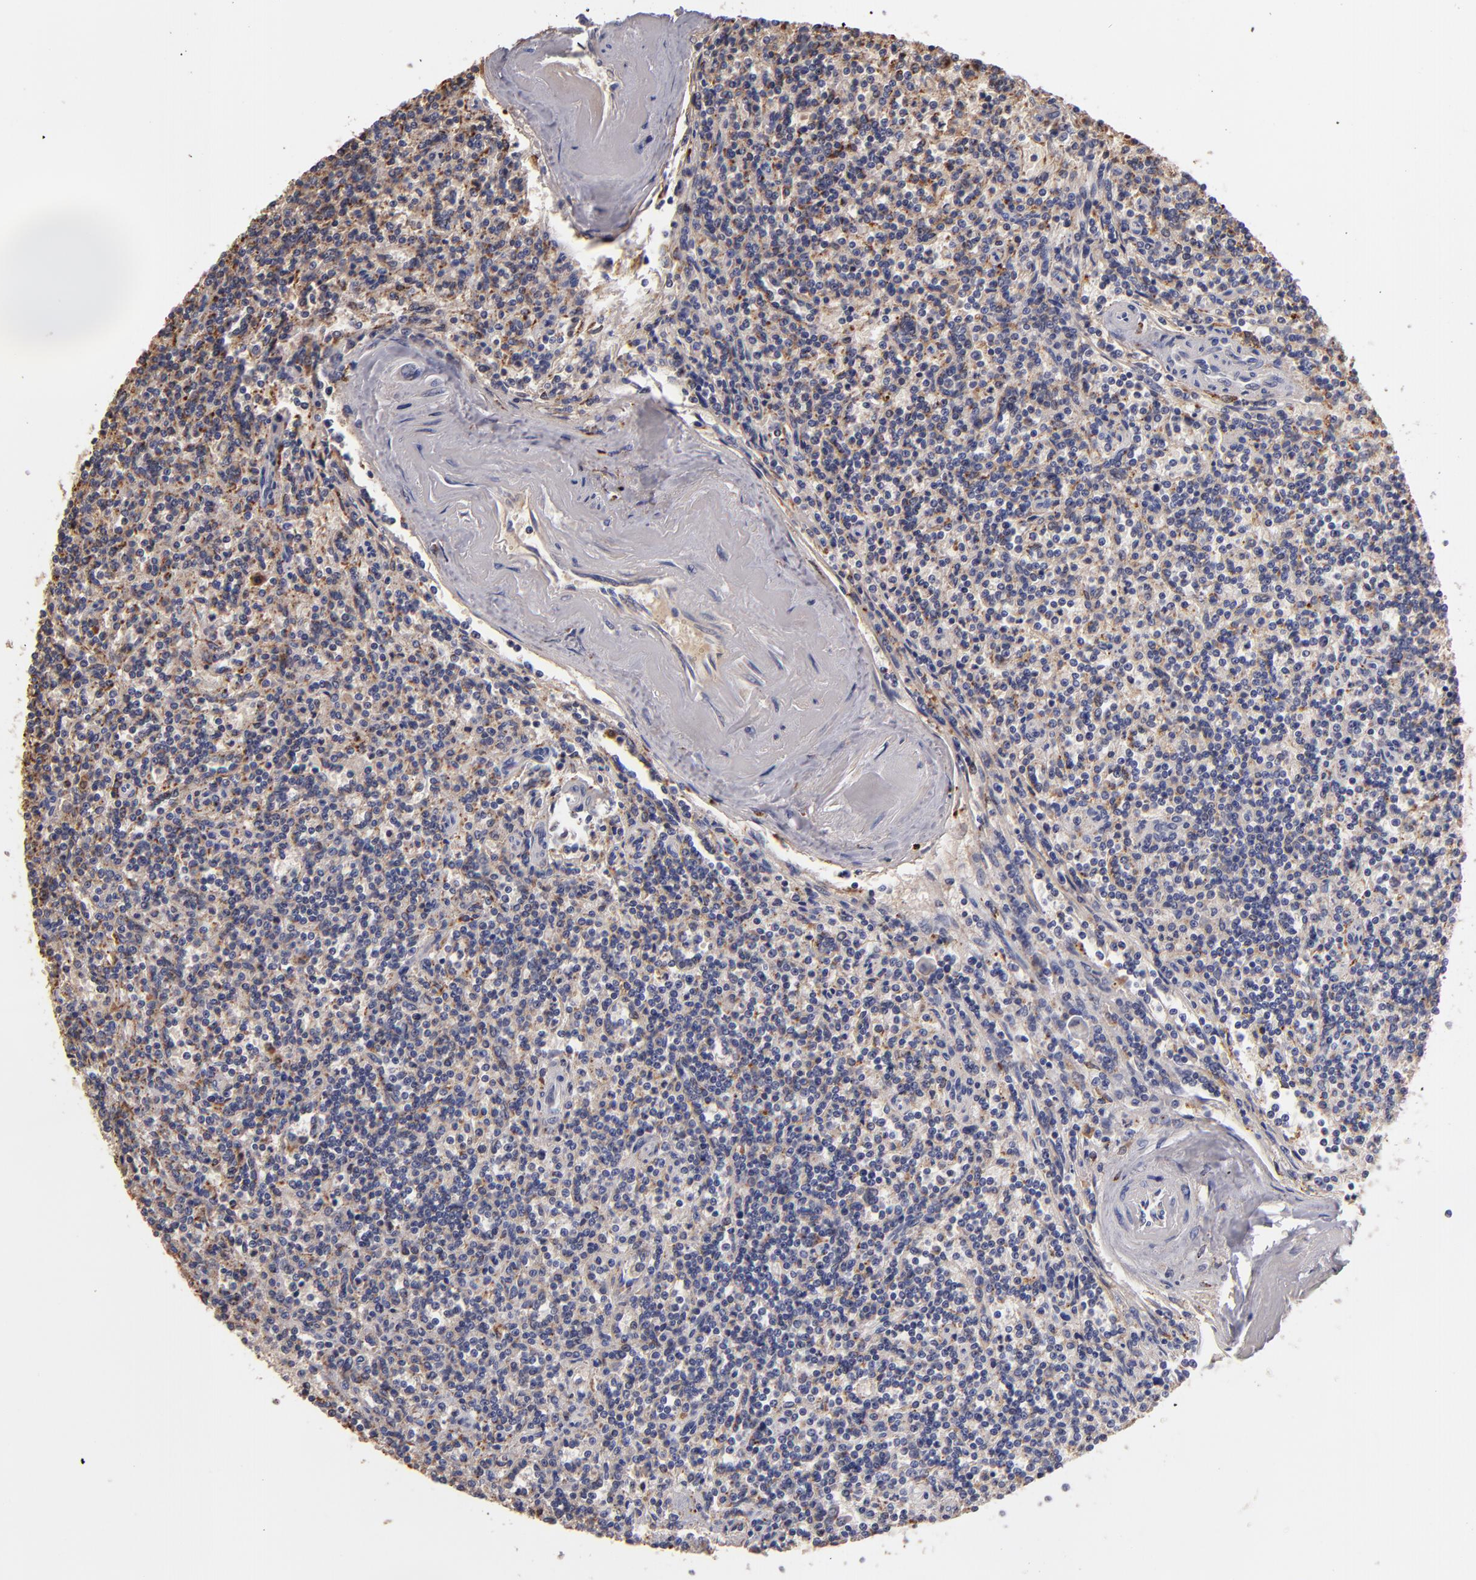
{"staining": {"intensity": "weak", "quantity": ">75%", "location": "cytoplasmic/membranous"}, "tissue": "lymphoma", "cell_type": "Tumor cells", "image_type": "cancer", "snomed": [{"axis": "morphology", "description": "Malignant lymphoma, non-Hodgkin's type, Low grade"}, {"axis": "topography", "description": "Spleen"}], "caption": "Immunohistochemistry (IHC) of malignant lymphoma, non-Hodgkin's type (low-grade) exhibits low levels of weak cytoplasmic/membranous positivity in approximately >75% of tumor cells. (IHC, brightfield microscopy, high magnification).", "gene": "TRAF1", "patient": {"sex": "male", "age": 73}}